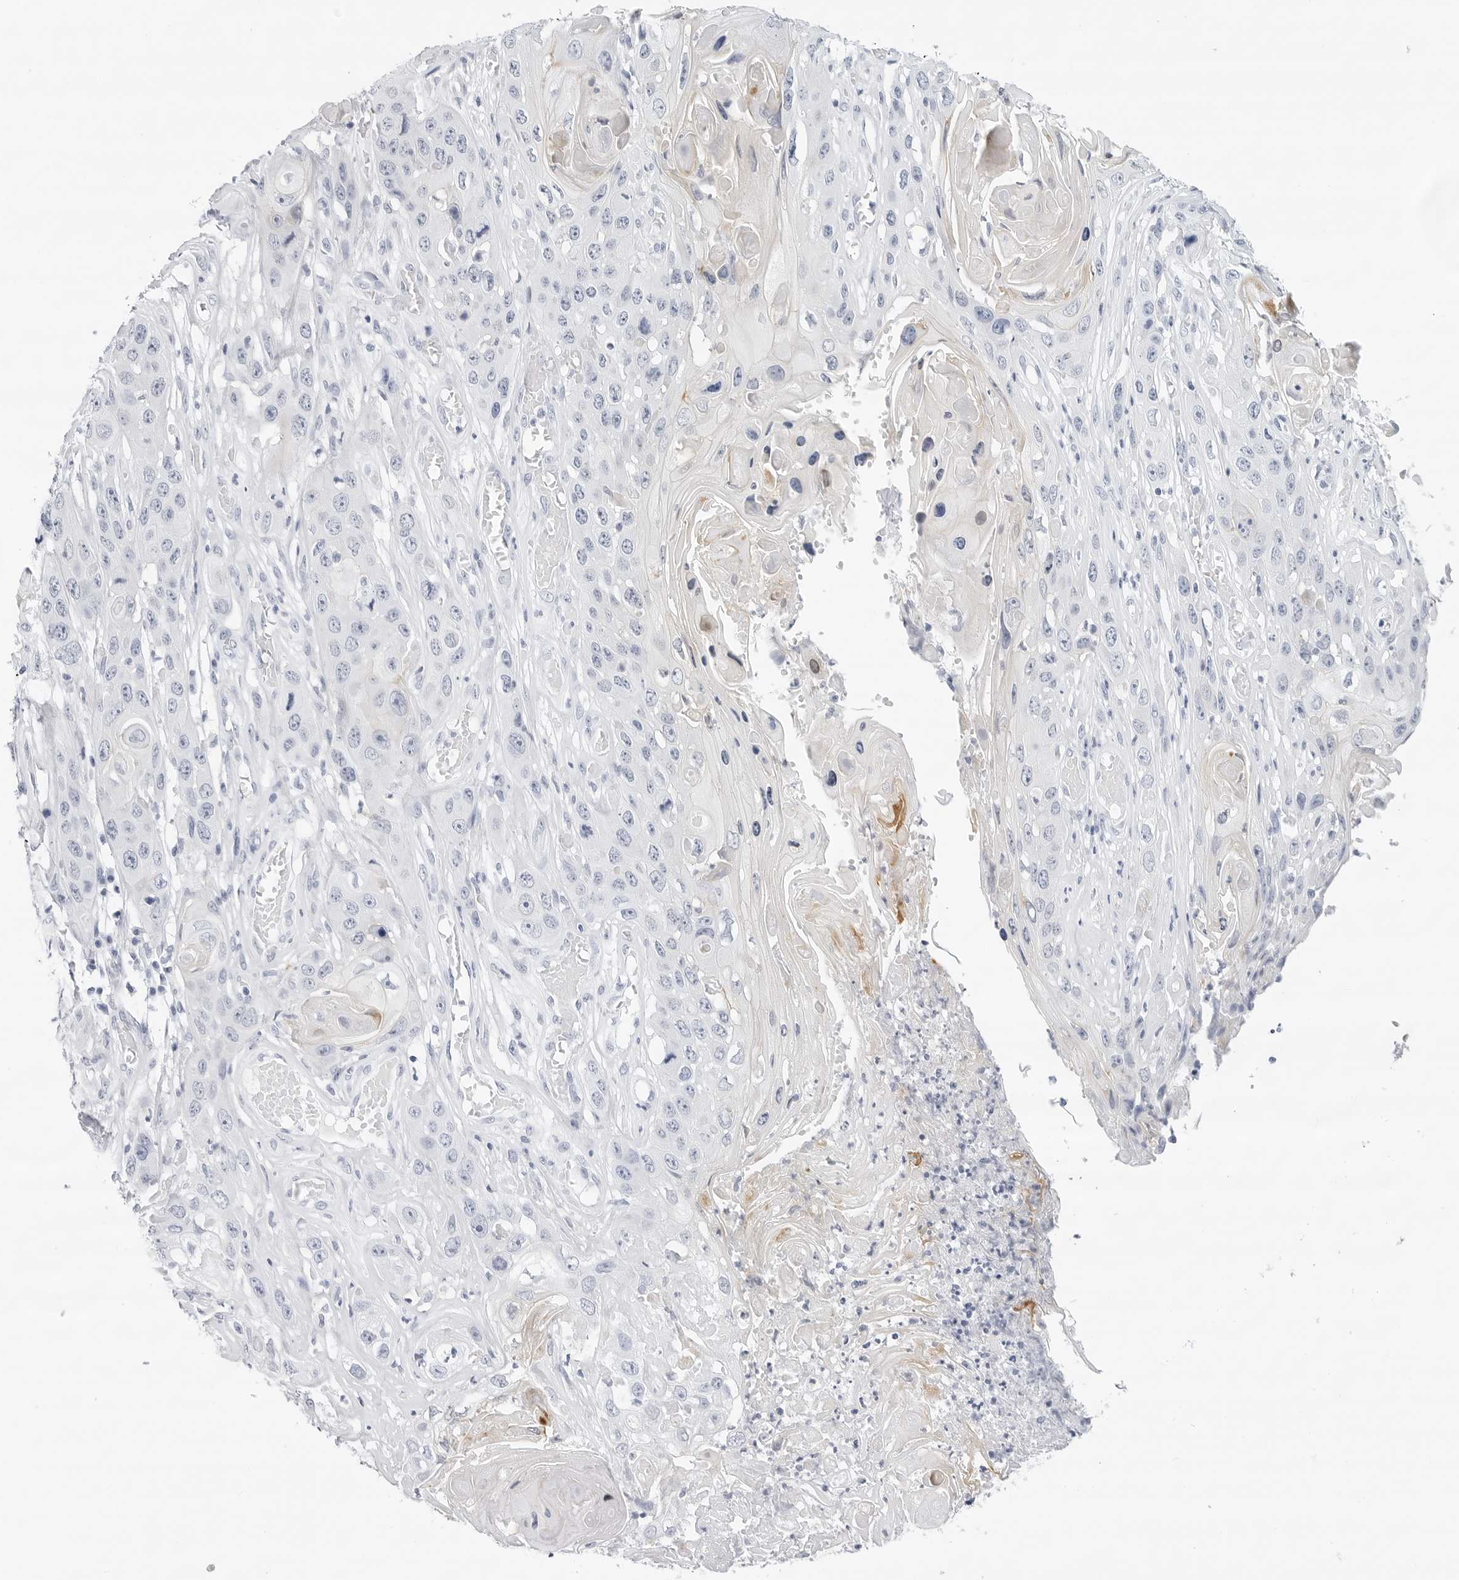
{"staining": {"intensity": "negative", "quantity": "none", "location": "none"}, "tissue": "skin cancer", "cell_type": "Tumor cells", "image_type": "cancer", "snomed": [{"axis": "morphology", "description": "Squamous cell carcinoma, NOS"}, {"axis": "topography", "description": "Skin"}], "caption": "Immunohistochemical staining of human skin cancer demonstrates no significant positivity in tumor cells.", "gene": "SLC19A1", "patient": {"sex": "male", "age": 55}}